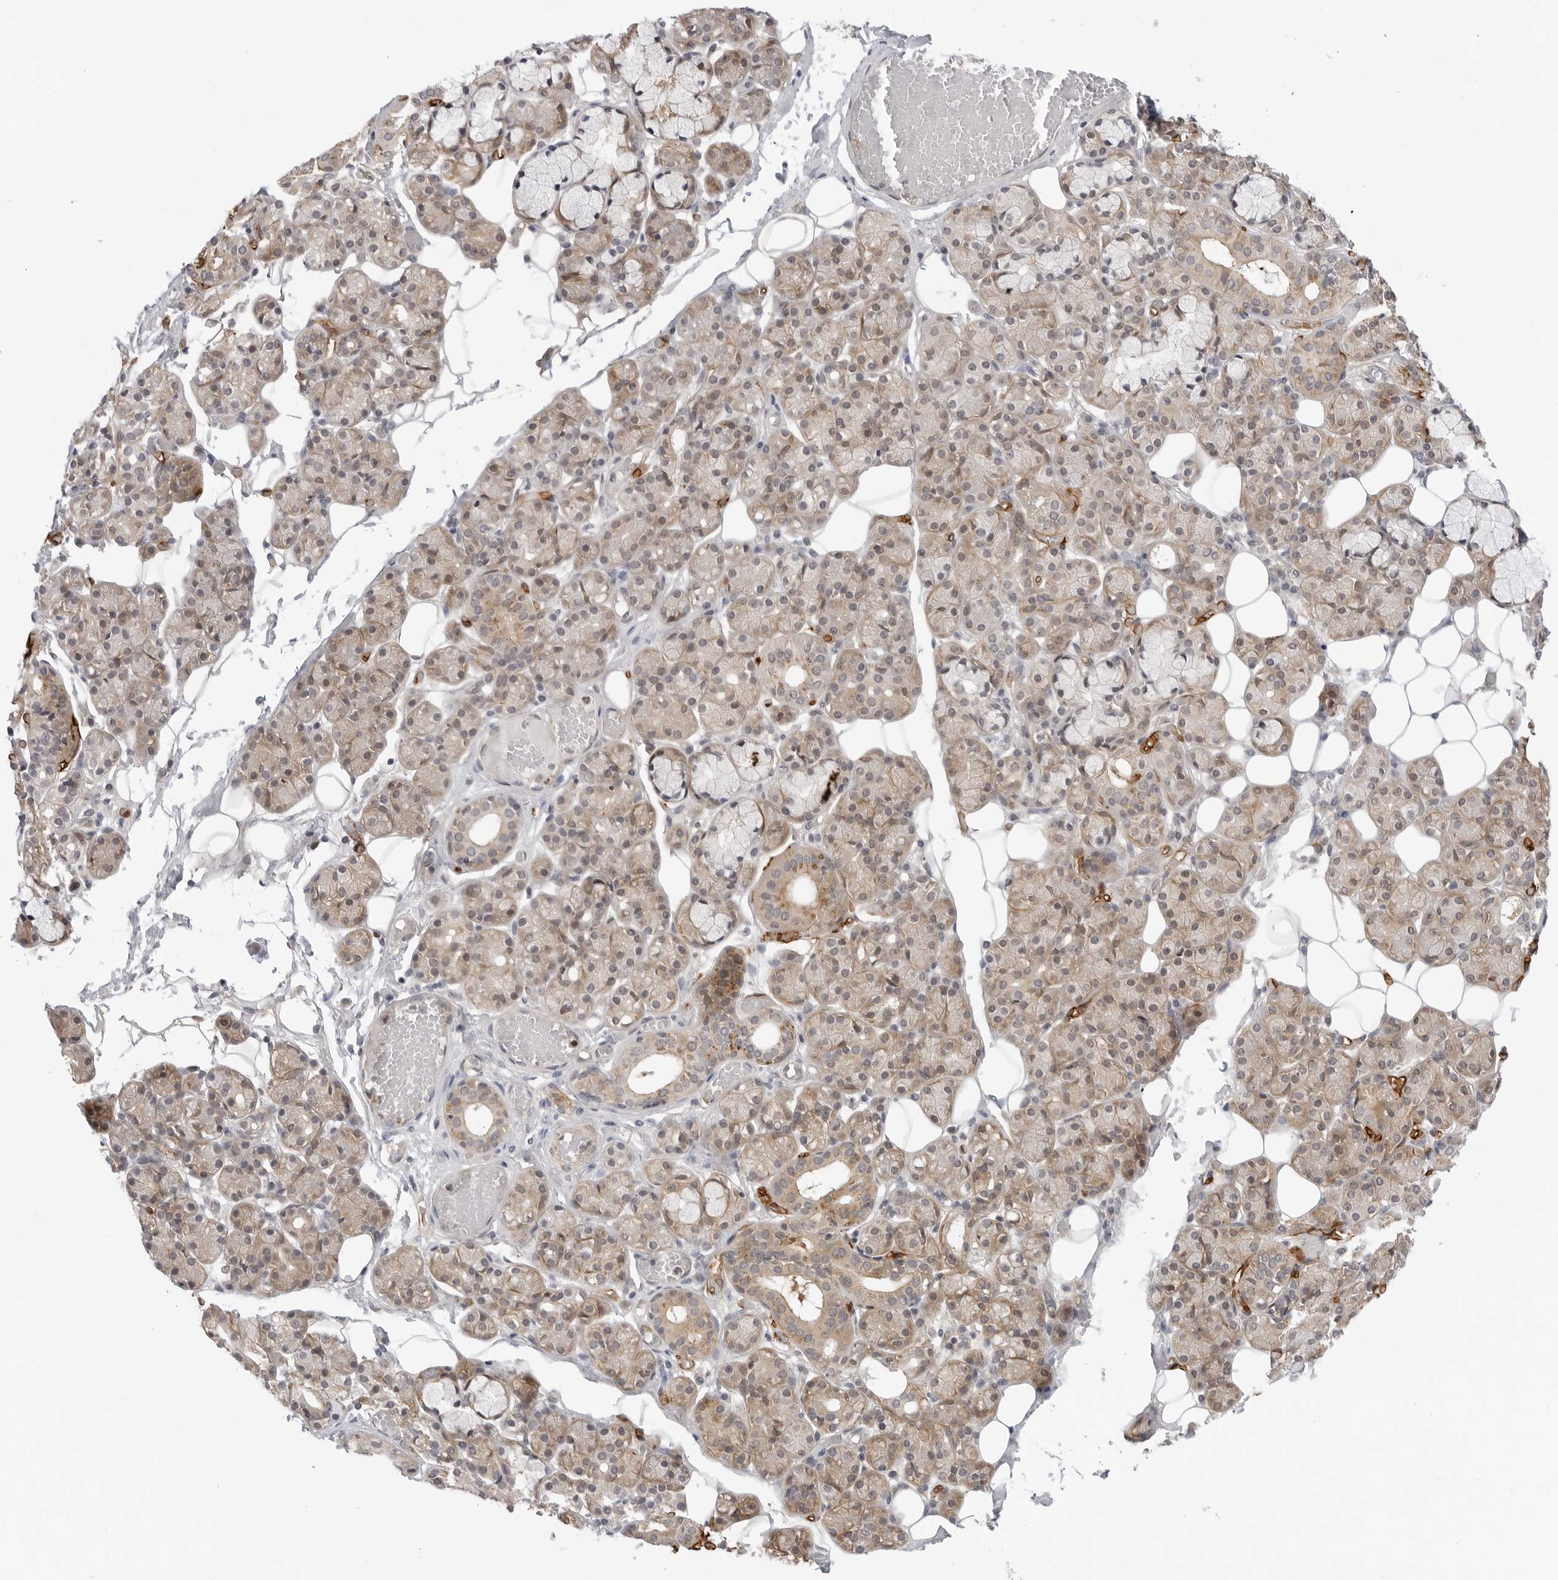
{"staining": {"intensity": "weak", "quantity": "25%-75%", "location": "cytoplasmic/membranous"}, "tissue": "salivary gland", "cell_type": "Glandular cells", "image_type": "normal", "snomed": [{"axis": "morphology", "description": "Normal tissue, NOS"}, {"axis": "topography", "description": "Salivary gland"}], "caption": "Immunohistochemical staining of unremarkable human salivary gland reveals 25%-75% levels of weak cytoplasmic/membranous protein positivity in about 25%-75% of glandular cells. (Stains: DAB in brown, nuclei in blue, Microscopy: brightfield microscopy at high magnification).", "gene": "STXBP3", "patient": {"sex": "male", "age": 63}}